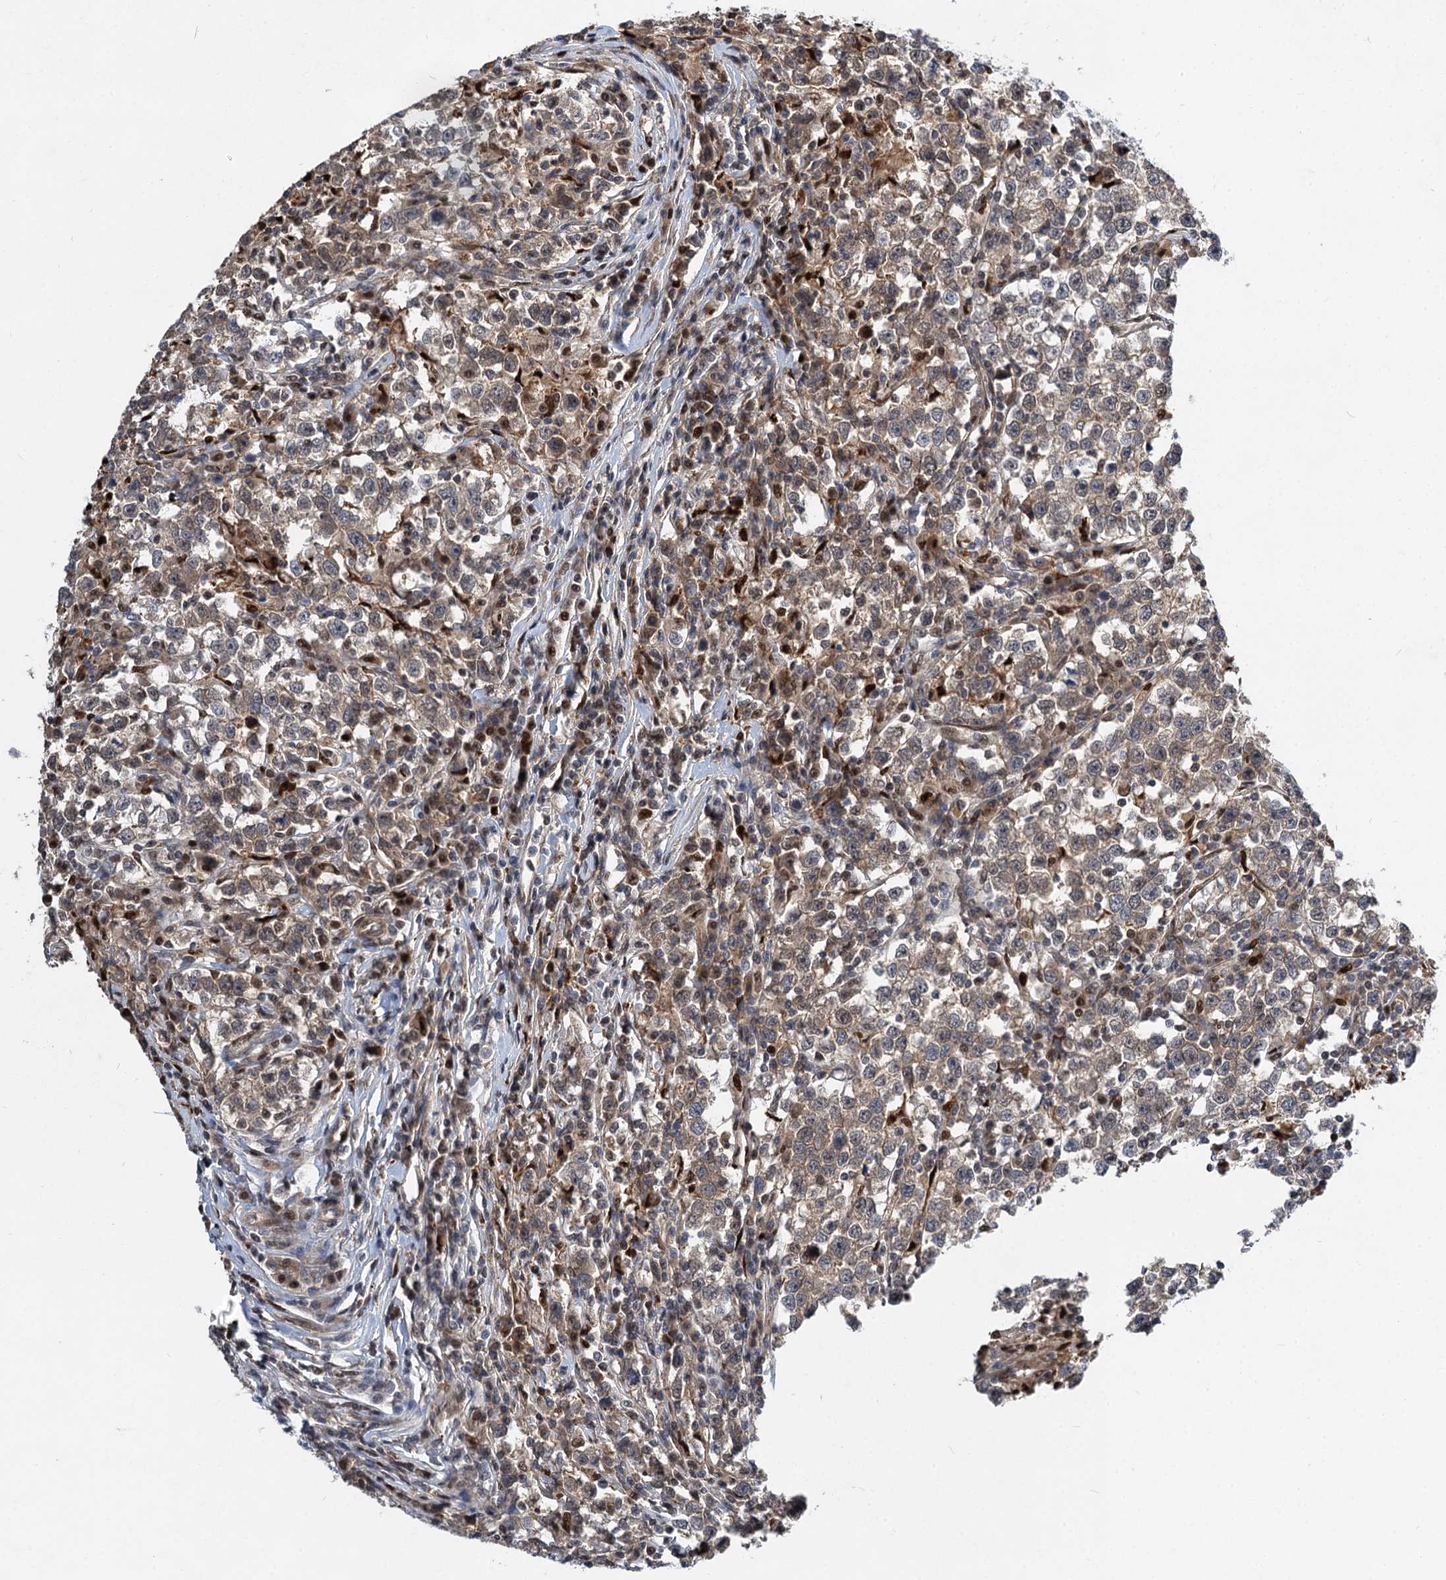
{"staining": {"intensity": "weak", "quantity": "25%-75%", "location": "cytoplasmic/membranous"}, "tissue": "testis cancer", "cell_type": "Tumor cells", "image_type": "cancer", "snomed": [{"axis": "morphology", "description": "Normal tissue, NOS"}, {"axis": "morphology", "description": "Seminoma, NOS"}, {"axis": "topography", "description": "Testis"}], "caption": "Human testis cancer (seminoma) stained for a protein (brown) exhibits weak cytoplasmic/membranous positive staining in approximately 25%-75% of tumor cells.", "gene": "GPBP1", "patient": {"sex": "male", "age": 43}}